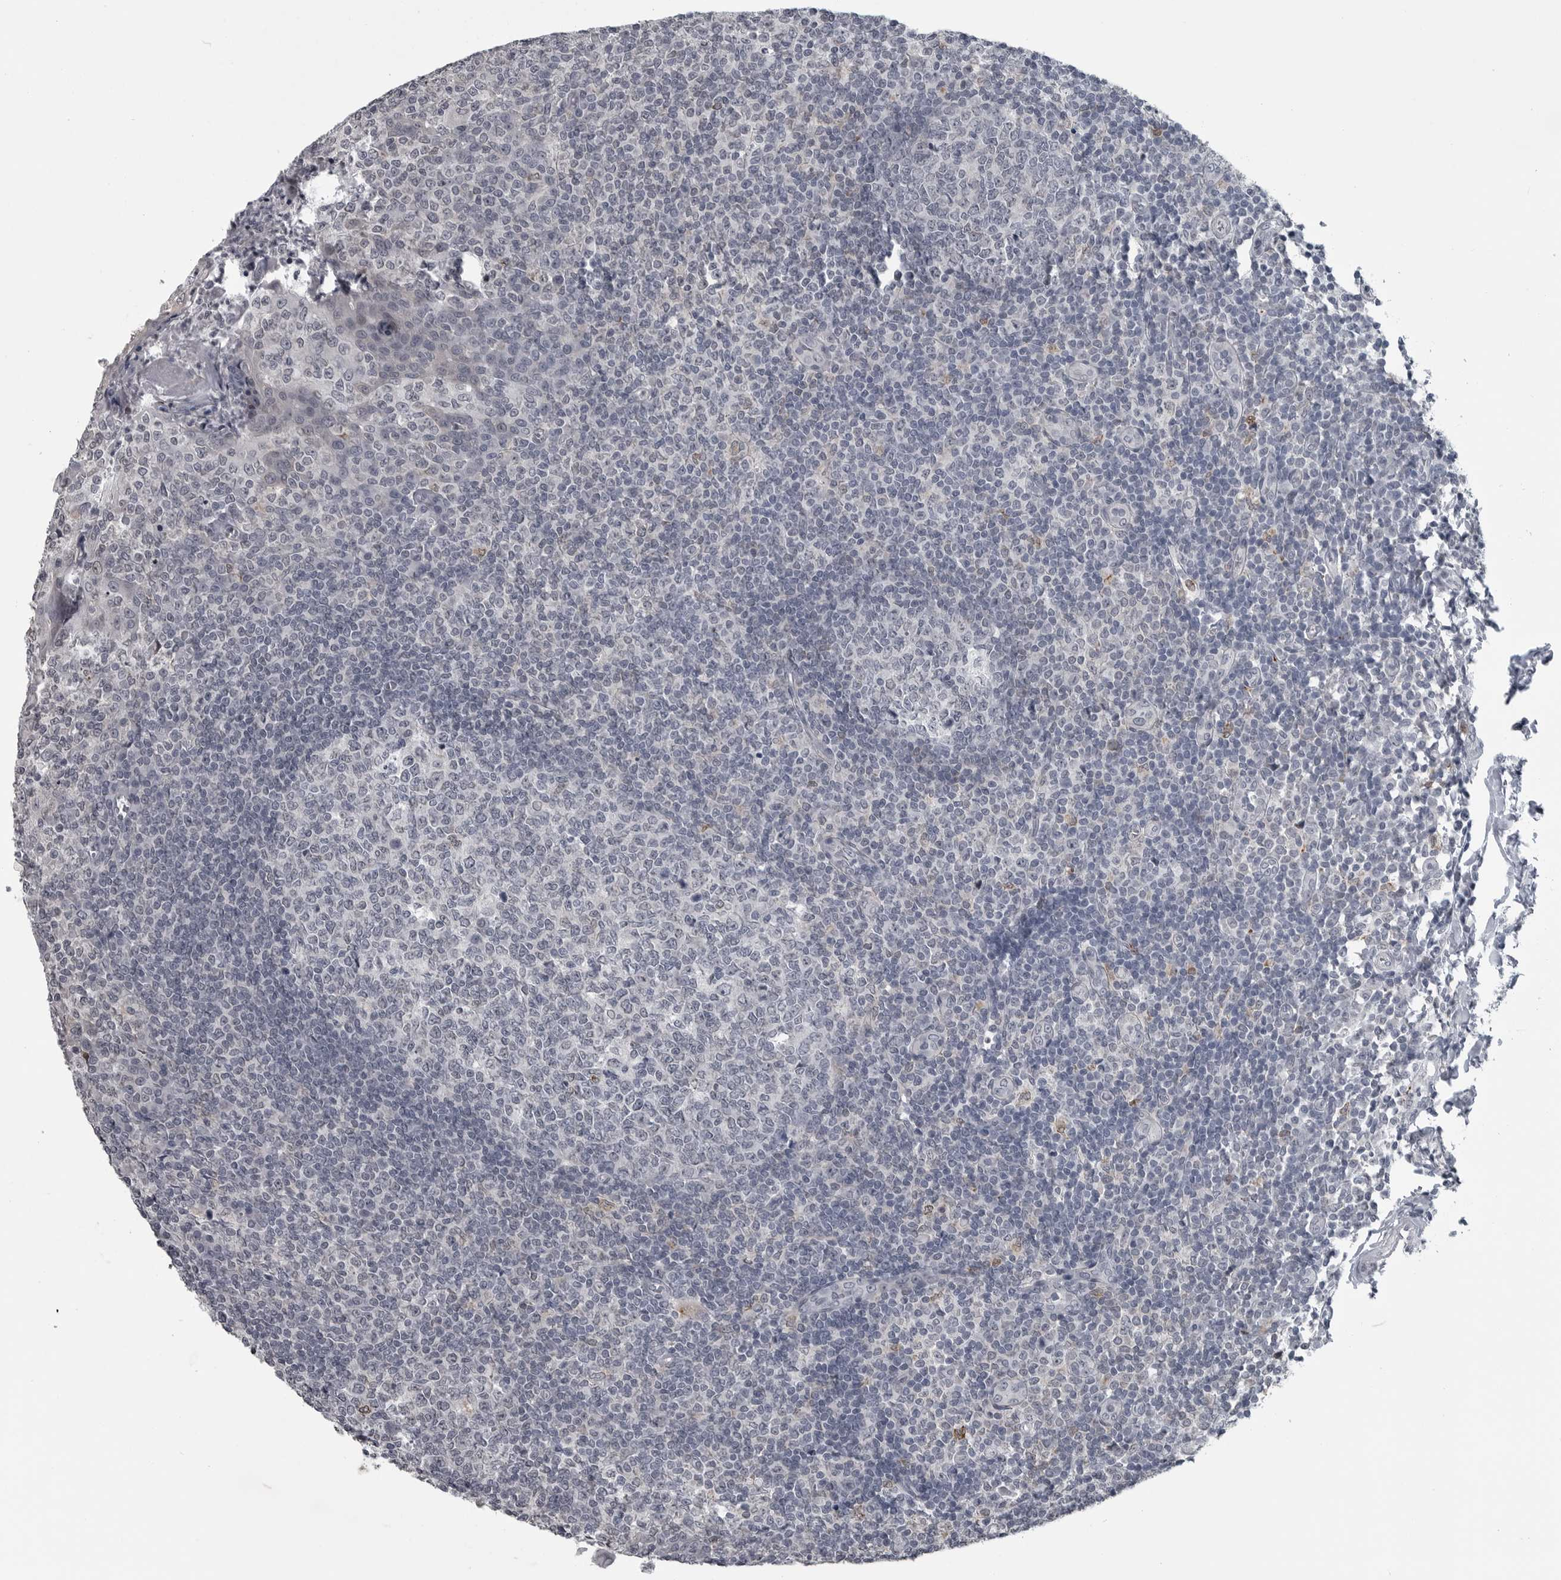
{"staining": {"intensity": "weak", "quantity": "<25%", "location": "nuclear"}, "tissue": "tonsil", "cell_type": "Germinal center cells", "image_type": "normal", "snomed": [{"axis": "morphology", "description": "Normal tissue, NOS"}, {"axis": "topography", "description": "Tonsil"}], "caption": "Immunohistochemistry (IHC) of unremarkable human tonsil displays no staining in germinal center cells.", "gene": "LYSMD1", "patient": {"sex": "female", "age": 19}}